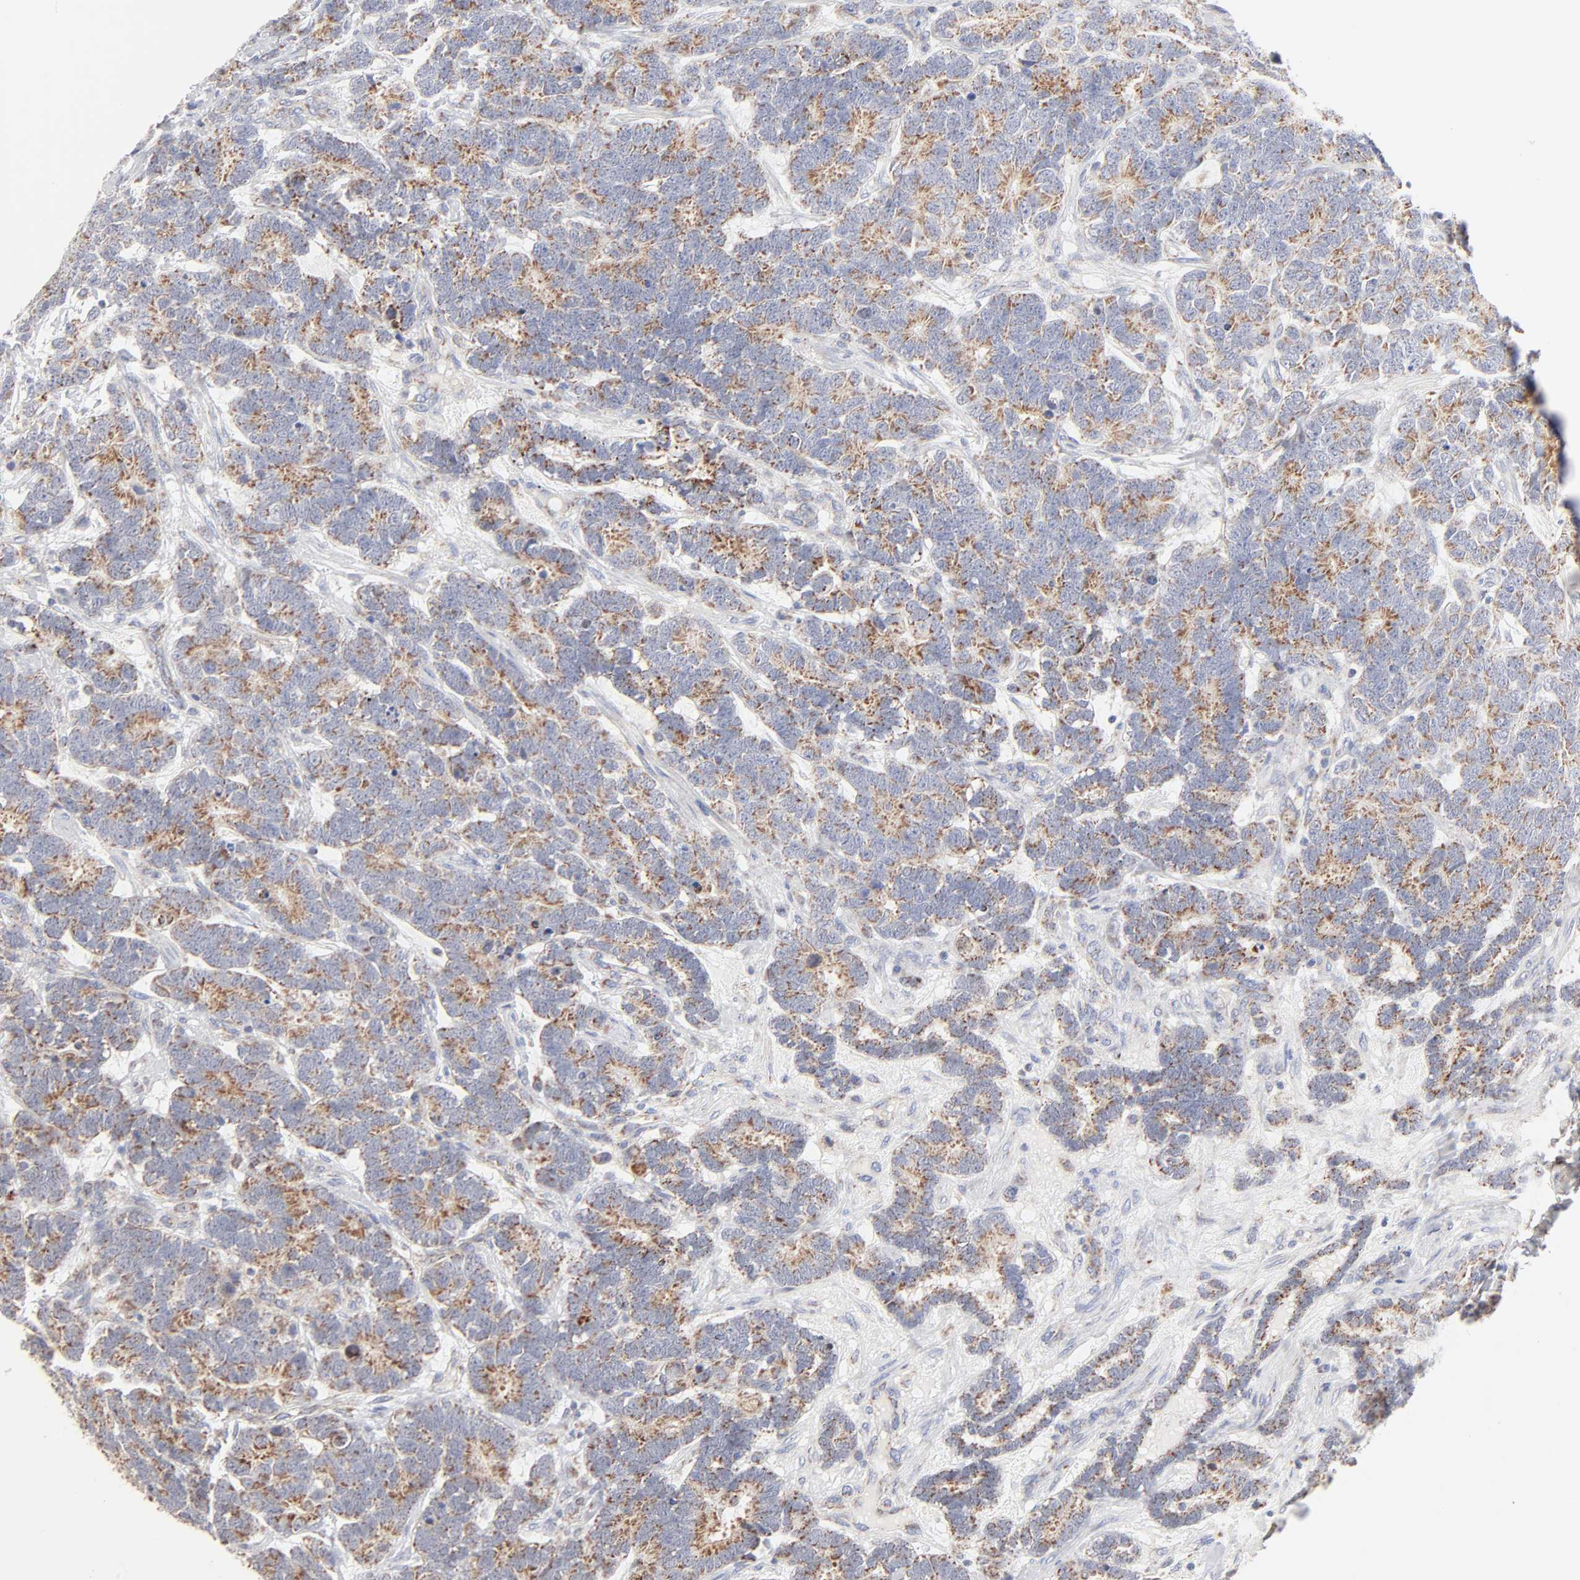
{"staining": {"intensity": "moderate", "quantity": ">75%", "location": "cytoplasmic/membranous"}, "tissue": "testis cancer", "cell_type": "Tumor cells", "image_type": "cancer", "snomed": [{"axis": "morphology", "description": "Carcinoma, Embryonal, NOS"}, {"axis": "topography", "description": "Testis"}], "caption": "High-power microscopy captured an immunohistochemistry photomicrograph of testis cancer, revealing moderate cytoplasmic/membranous staining in about >75% of tumor cells.", "gene": "MRPL58", "patient": {"sex": "male", "age": 26}}